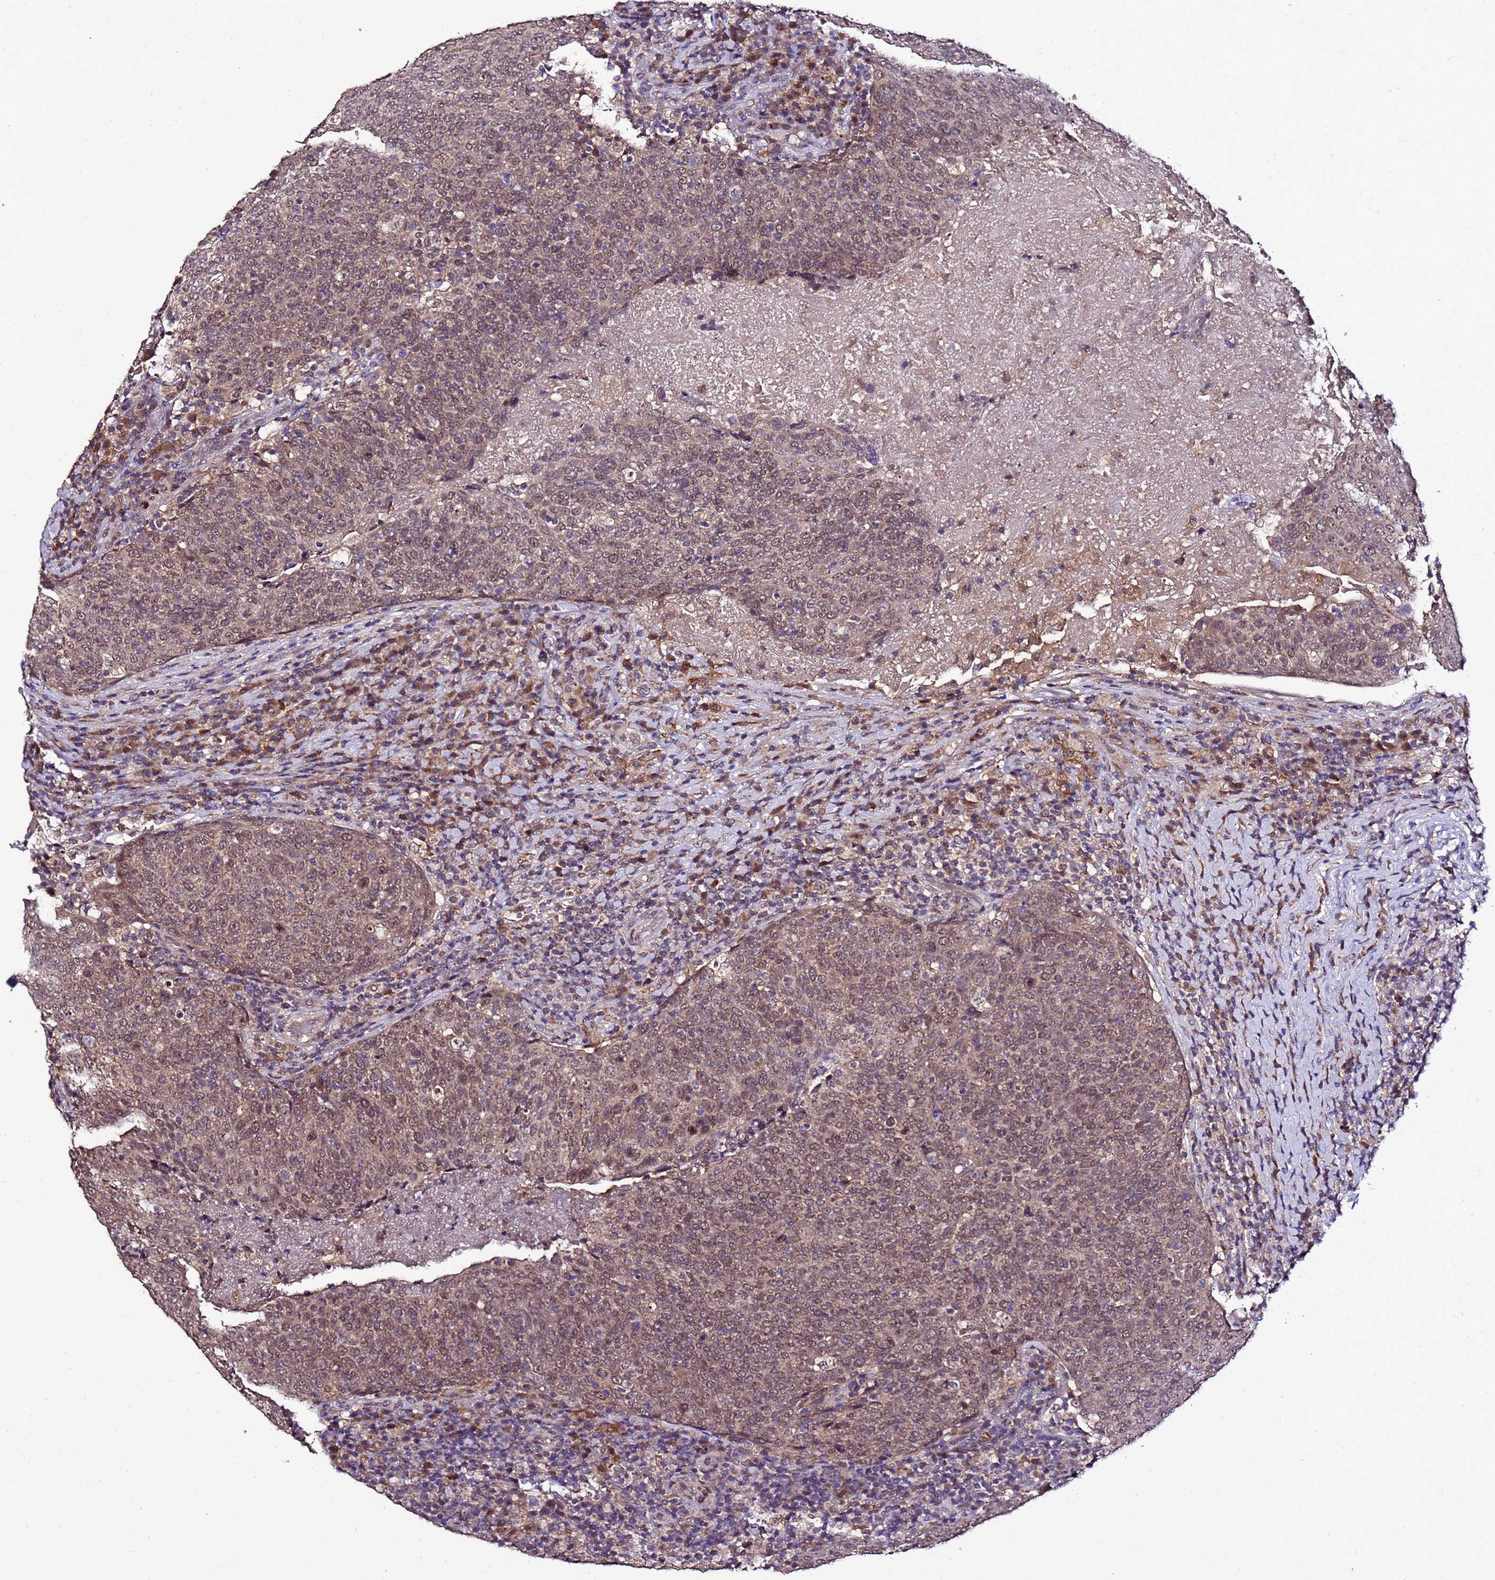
{"staining": {"intensity": "moderate", "quantity": ">75%", "location": "cytoplasmic/membranous,nuclear"}, "tissue": "head and neck cancer", "cell_type": "Tumor cells", "image_type": "cancer", "snomed": [{"axis": "morphology", "description": "Squamous cell carcinoma, NOS"}, {"axis": "morphology", "description": "Squamous cell carcinoma, metastatic, NOS"}, {"axis": "topography", "description": "Lymph node"}, {"axis": "topography", "description": "Head-Neck"}], "caption": "Protein staining by IHC reveals moderate cytoplasmic/membranous and nuclear positivity in about >75% of tumor cells in head and neck cancer (squamous cell carcinoma).", "gene": "ZNF329", "patient": {"sex": "male", "age": 62}}